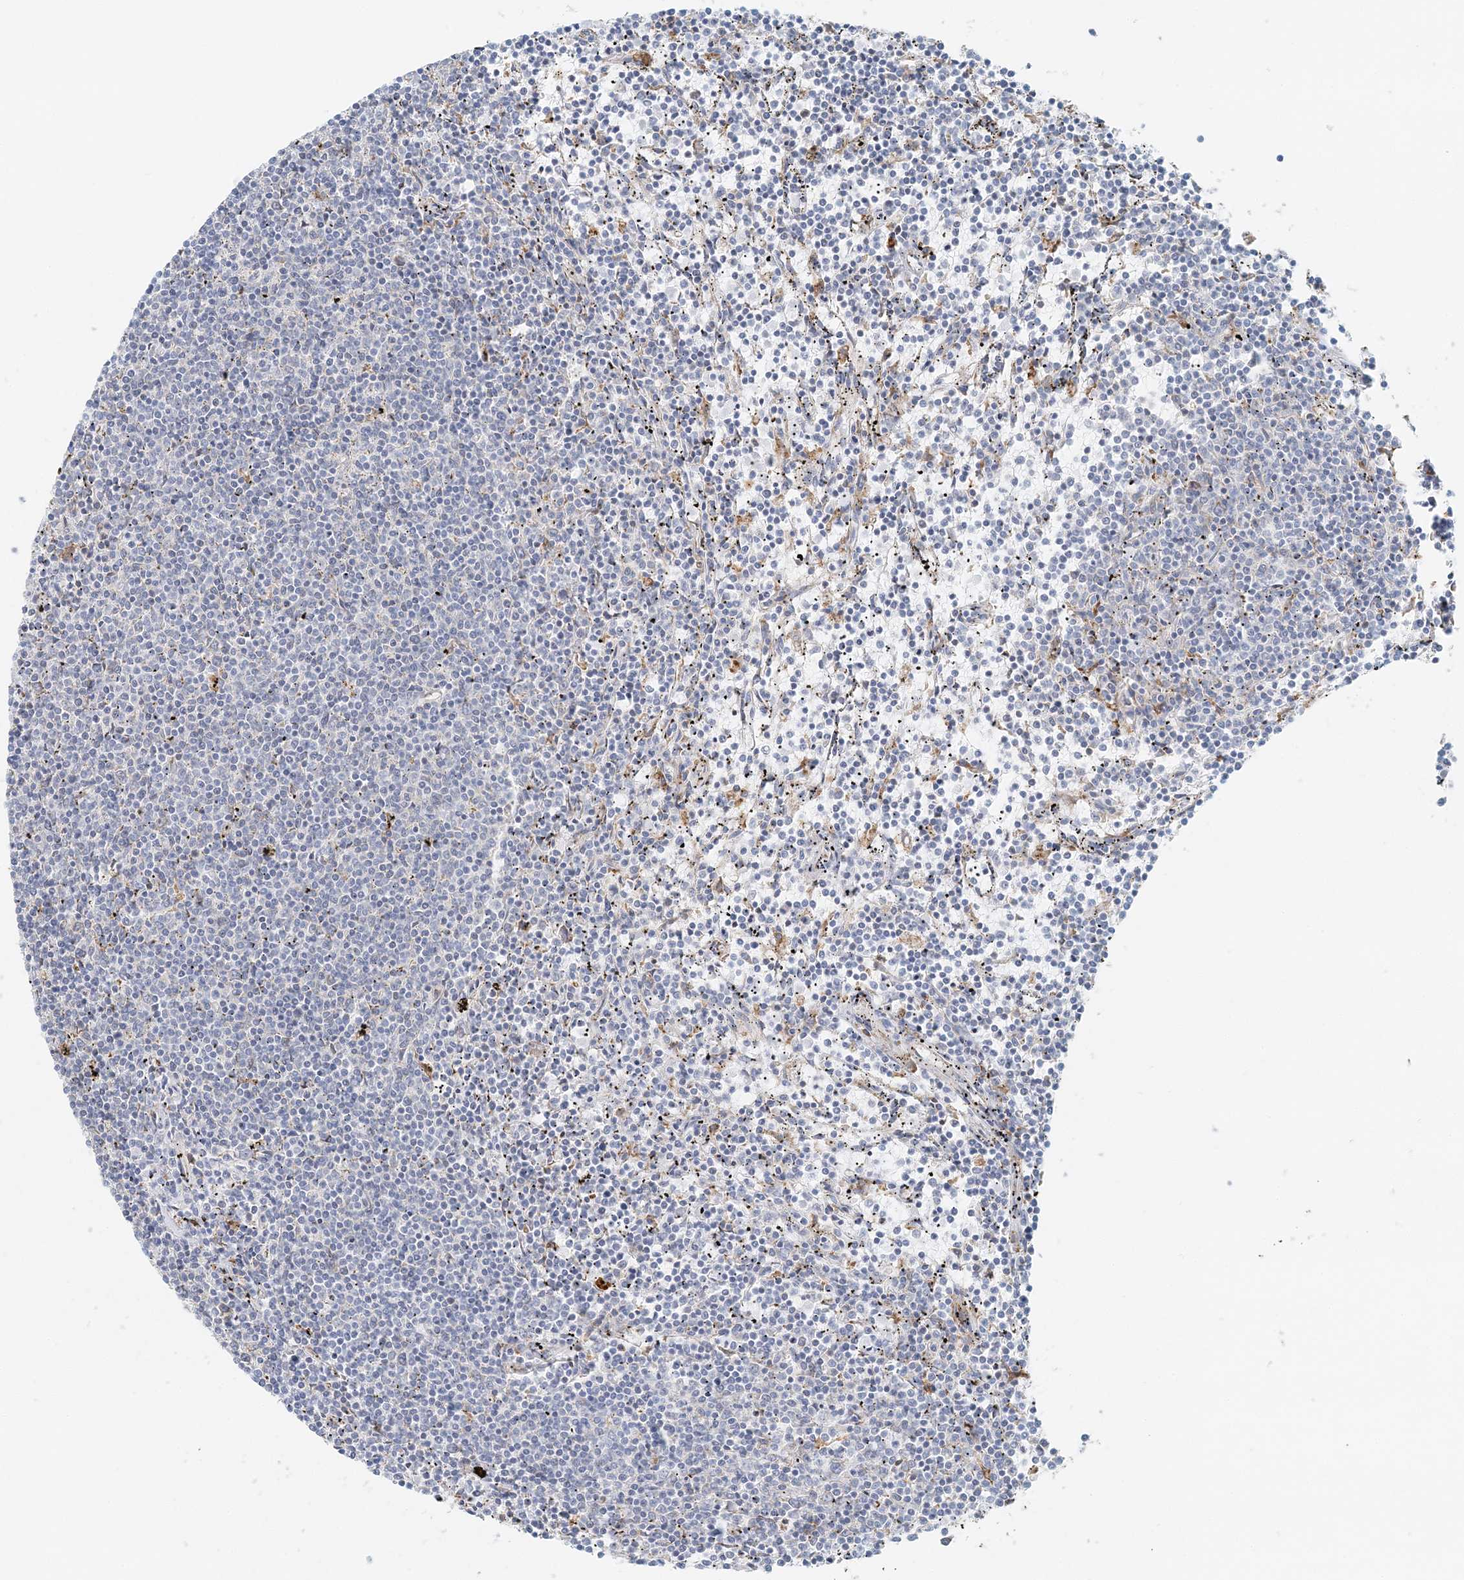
{"staining": {"intensity": "negative", "quantity": "none", "location": "none"}, "tissue": "lymphoma", "cell_type": "Tumor cells", "image_type": "cancer", "snomed": [{"axis": "morphology", "description": "Malignant lymphoma, non-Hodgkin's type, Low grade"}, {"axis": "topography", "description": "Spleen"}], "caption": "An immunohistochemistry (IHC) micrograph of lymphoma is shown. There is no staining in tumor cells of lymphoma. The staining was performed using DAB (3,3'-diaminobenzidine) to visualize the protein expression in brown, while the nuclei were stained in blue with hematoxylin (Magnification: 20x).", "gene": "STK11IP", "patient": {"sex": "female", "age": 50}}